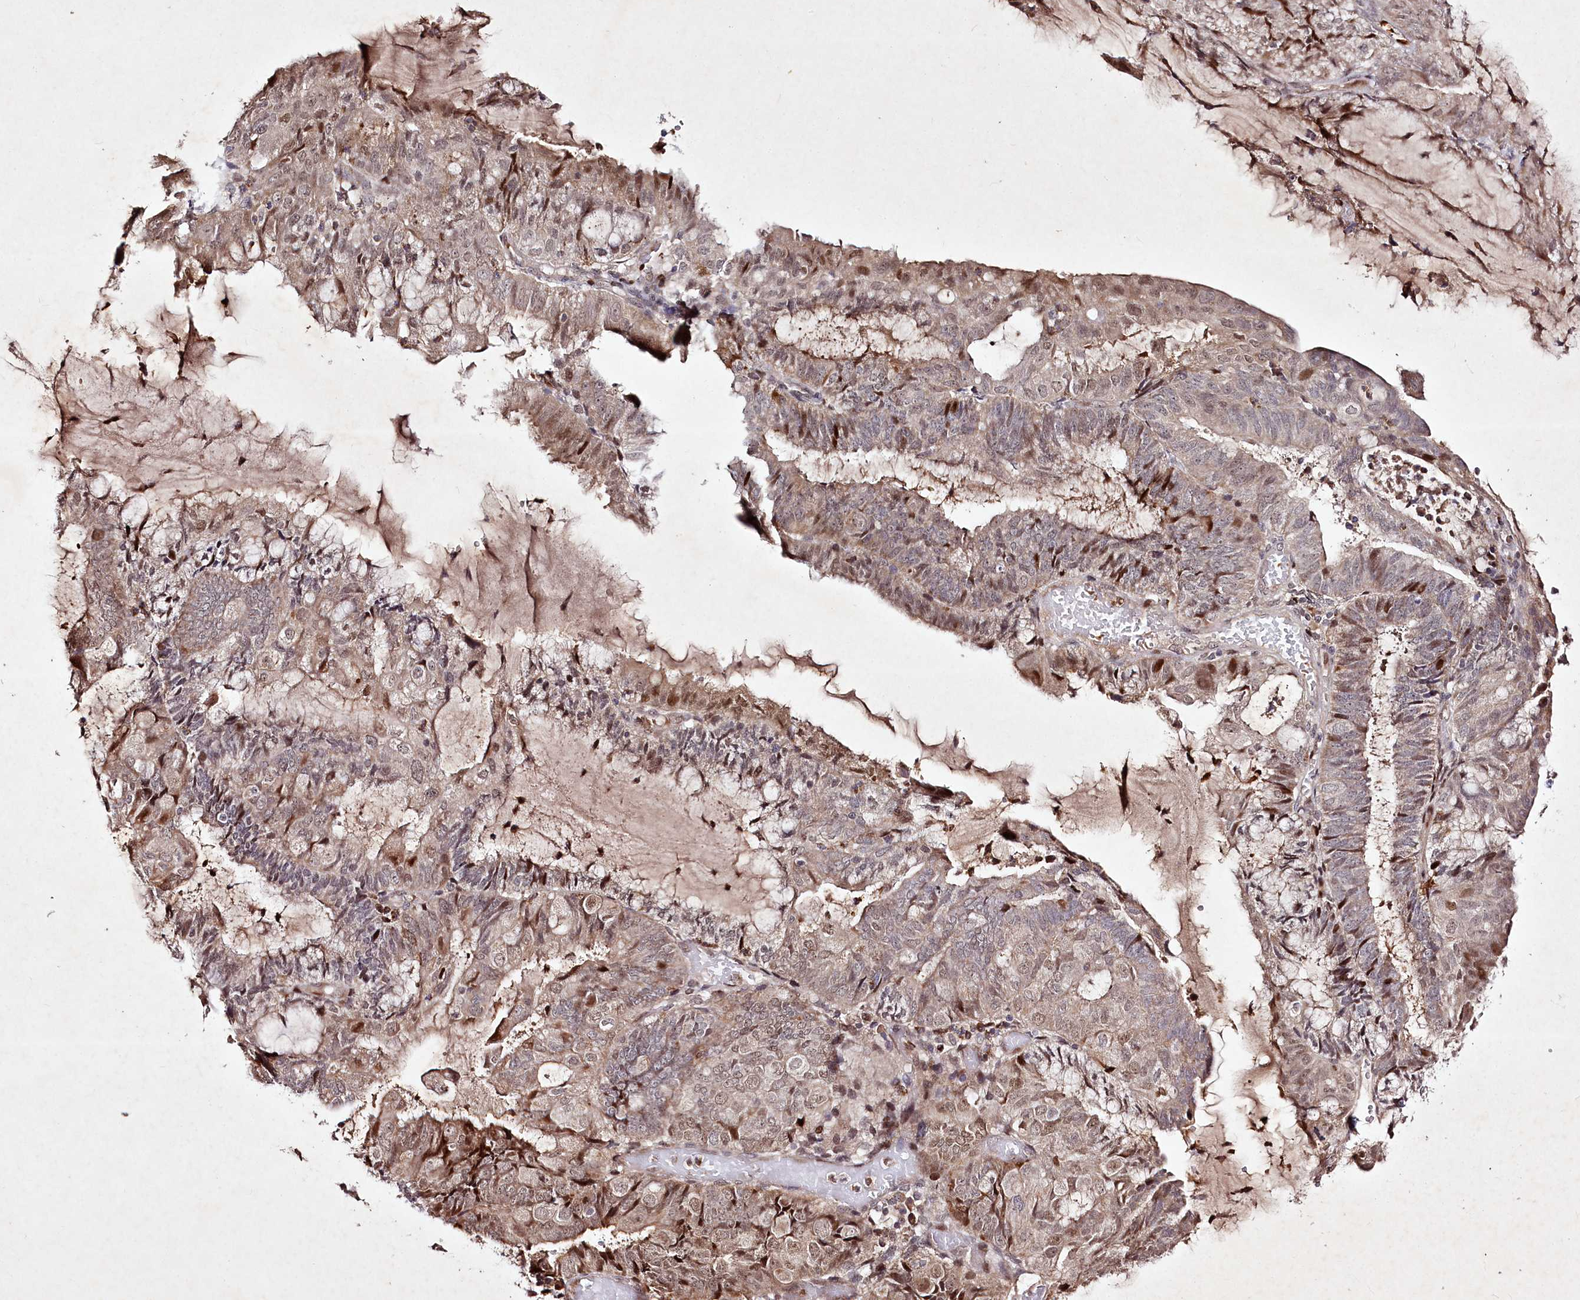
{"staining": {"intensity": "moderate", "quantity": "<25%", "location": "cytoplasmic/membranous,nuclear"}, "tissue": "endometrial cancer", "cell_type": "Tumor cells", "image_type": "cancer", "snomed": [{"axis": "morphology", "description": "Adenocarcinoma, NOS"}, {"axis": "topography", "description": "Endometrium"}], "caption": "A micrograph of endometrial cancer (adenocarcinoma) stained for a protein reveals moderate cytoplasmic/membranous and nuclear brown staining in tumor cells. (DAB (3,3'-diaminobenzidine) IHC with brightfield microscopy, high magnification).", "gene": "DMP1", "patient": {"sex": "female", "age": 81}}